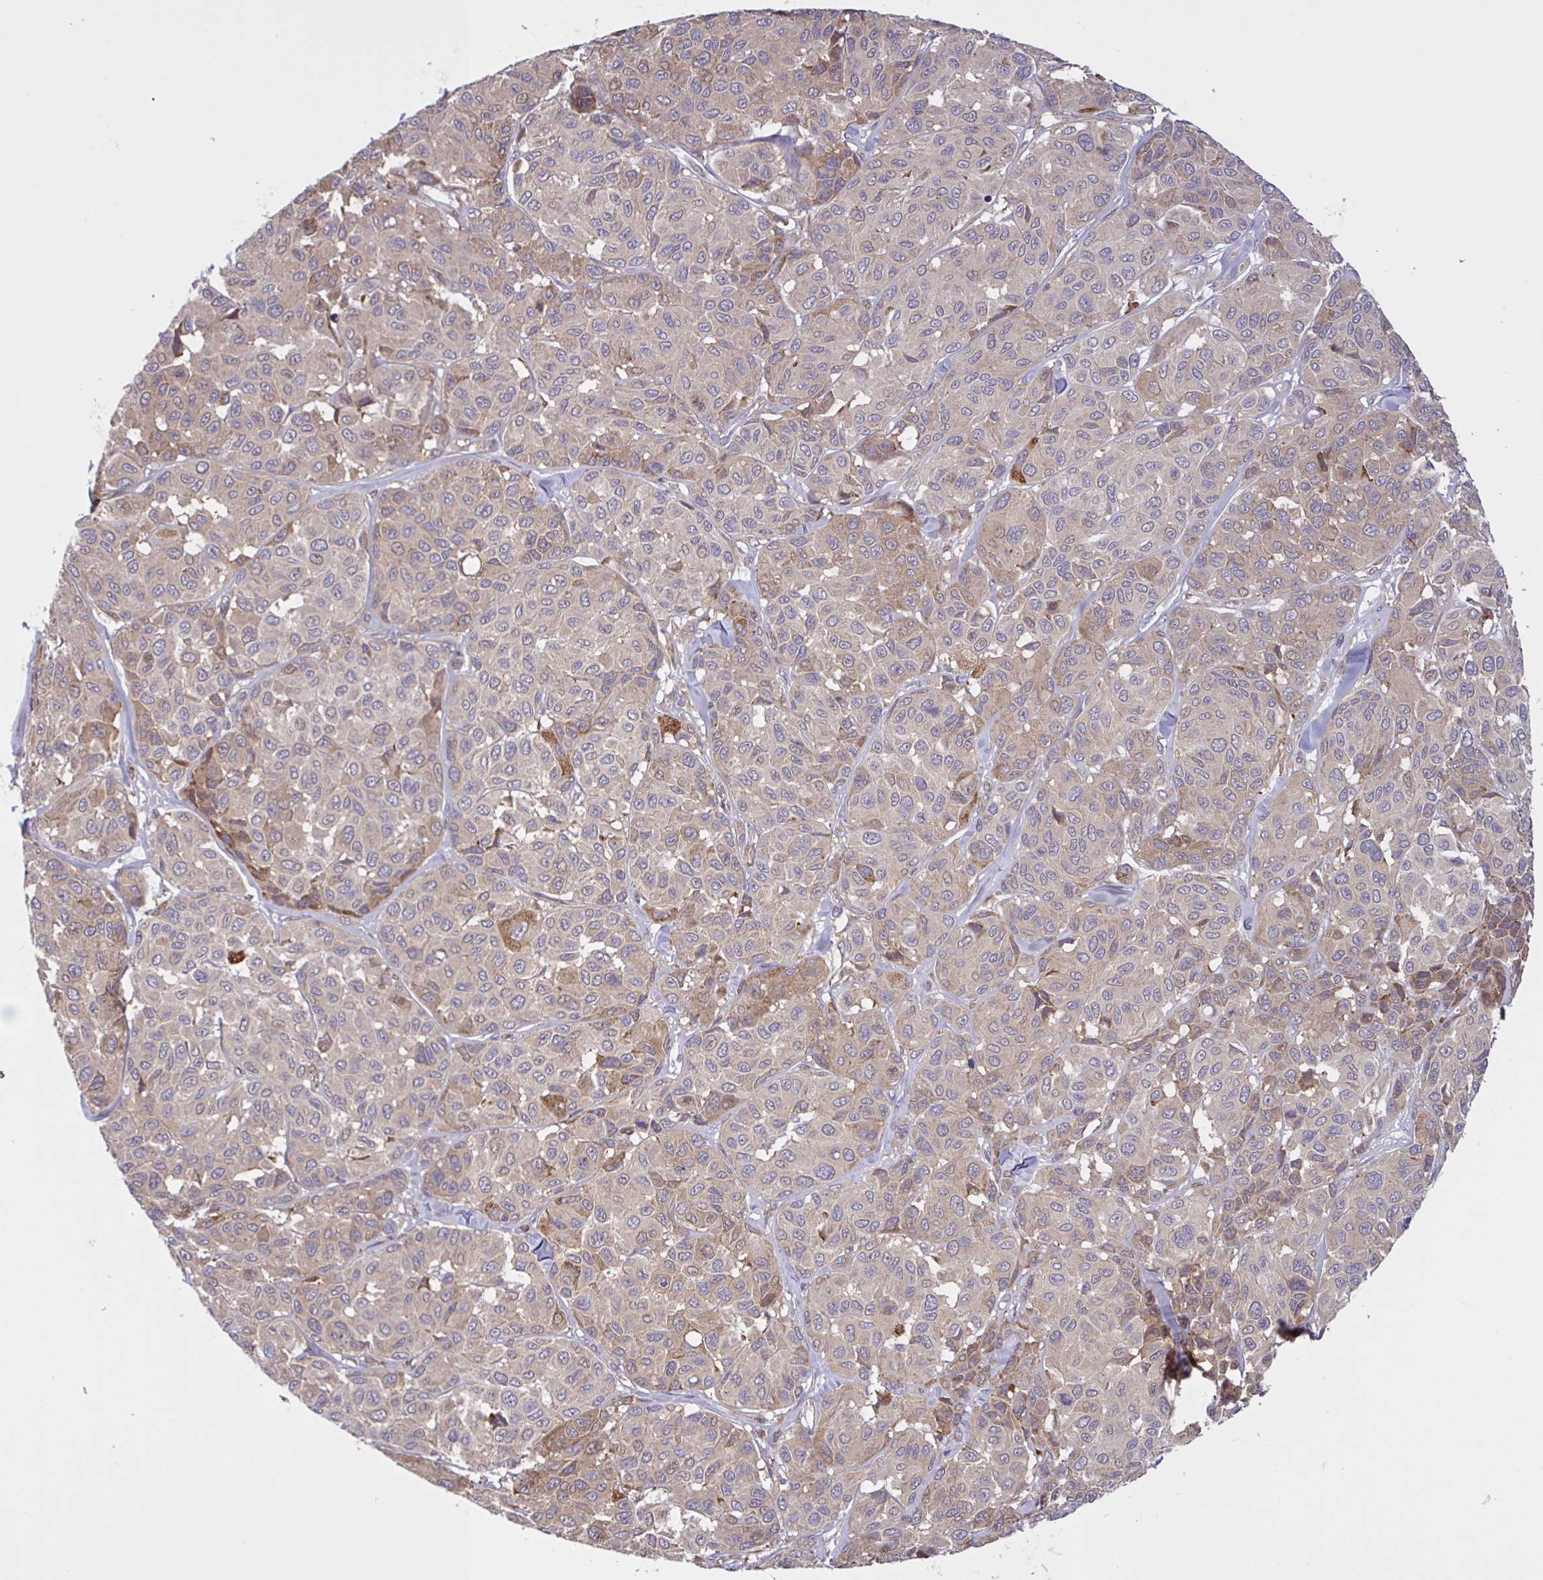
{"staining": {"intensity": "weak", "quantity": ">75%", "location": "cytoplasmic/membranous"}, "tissue": "melanoma", "cell_type": "Tumor cells", "image_type": "cancer", "snomed": [{"axis": "morphology", "description": "Malignant melanoma, NOS"}, {"axis": "topography", "description": "Skin"}], "caption": "Immunohistochemistry (IHC) staining of malignant melanoma, which demonstrates low levels of weak cytoplasmic/membranous expression in about >75% of tumor cells indicating weak cytoplasmic/membranous protein expression. The staining was performed using DAB (brown) for protein detection and nuclei were counterstained in hematoxylin (blue).", "gene": "INTS10", "patient": {"sex": "female", "age": 66}}